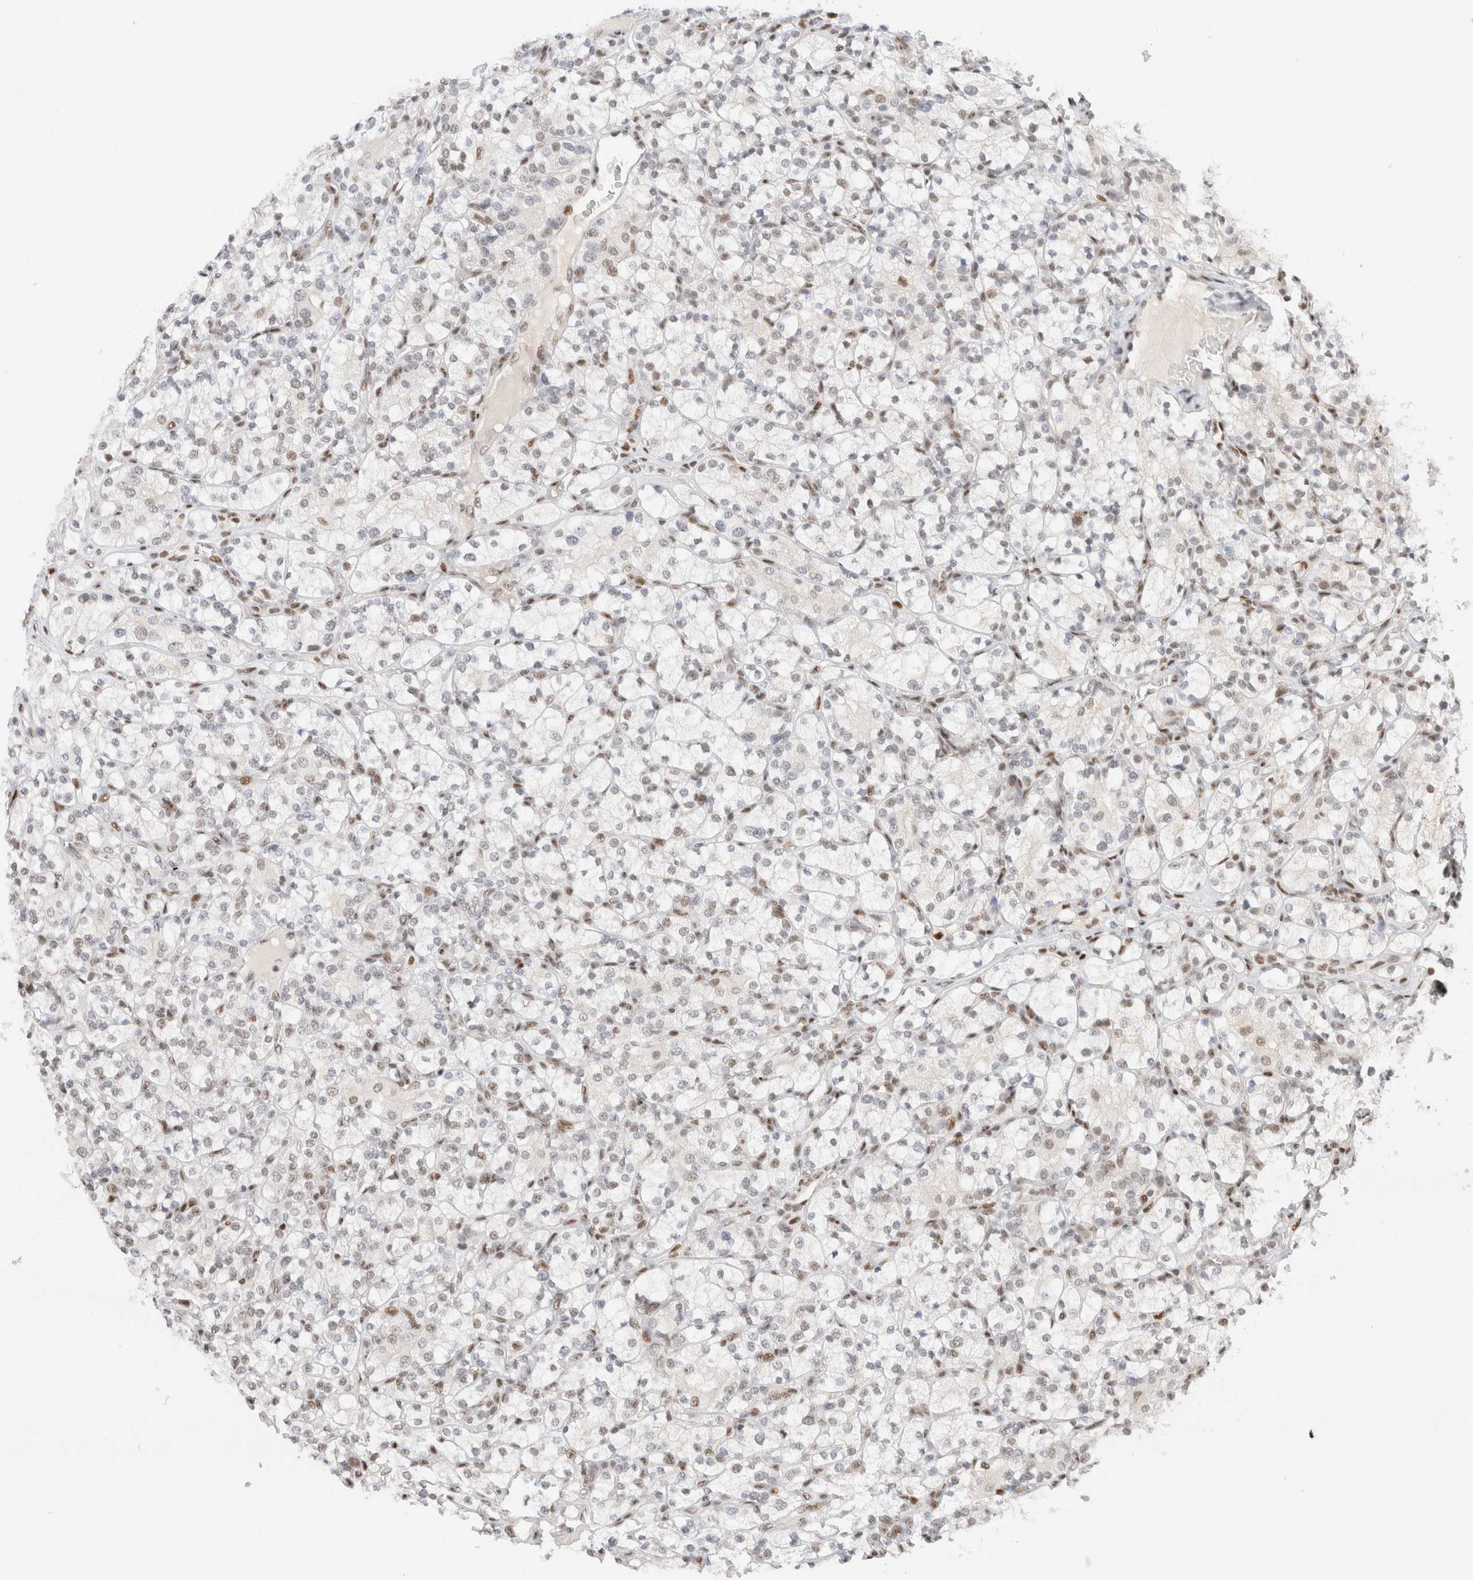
{"staining": {"intensity": "weak", "quantity": "<25%", "location": "nuclear"}, "tissue": "renal cancer", "cell_type": "Tumor cells", "image_type": "cancer", "snomed": [{"axis": "morphology", "description": "Adenocarcinoma, NOS"}, {"axis": "topography", "description": "Kidney"}], "caption": "This histopathology image is of renal cancer (adenocarcinoma) stained with immunohistochemistry (IHC) to label a protein in brown with the nuclei are counter-stained blue. There is no expression in tumor cells. (DAB immunohistochemistry (IHC) with hematoxylin counter stain).", "gene": "ZNF282", "patient": {"sex": "male", "age": 77}}